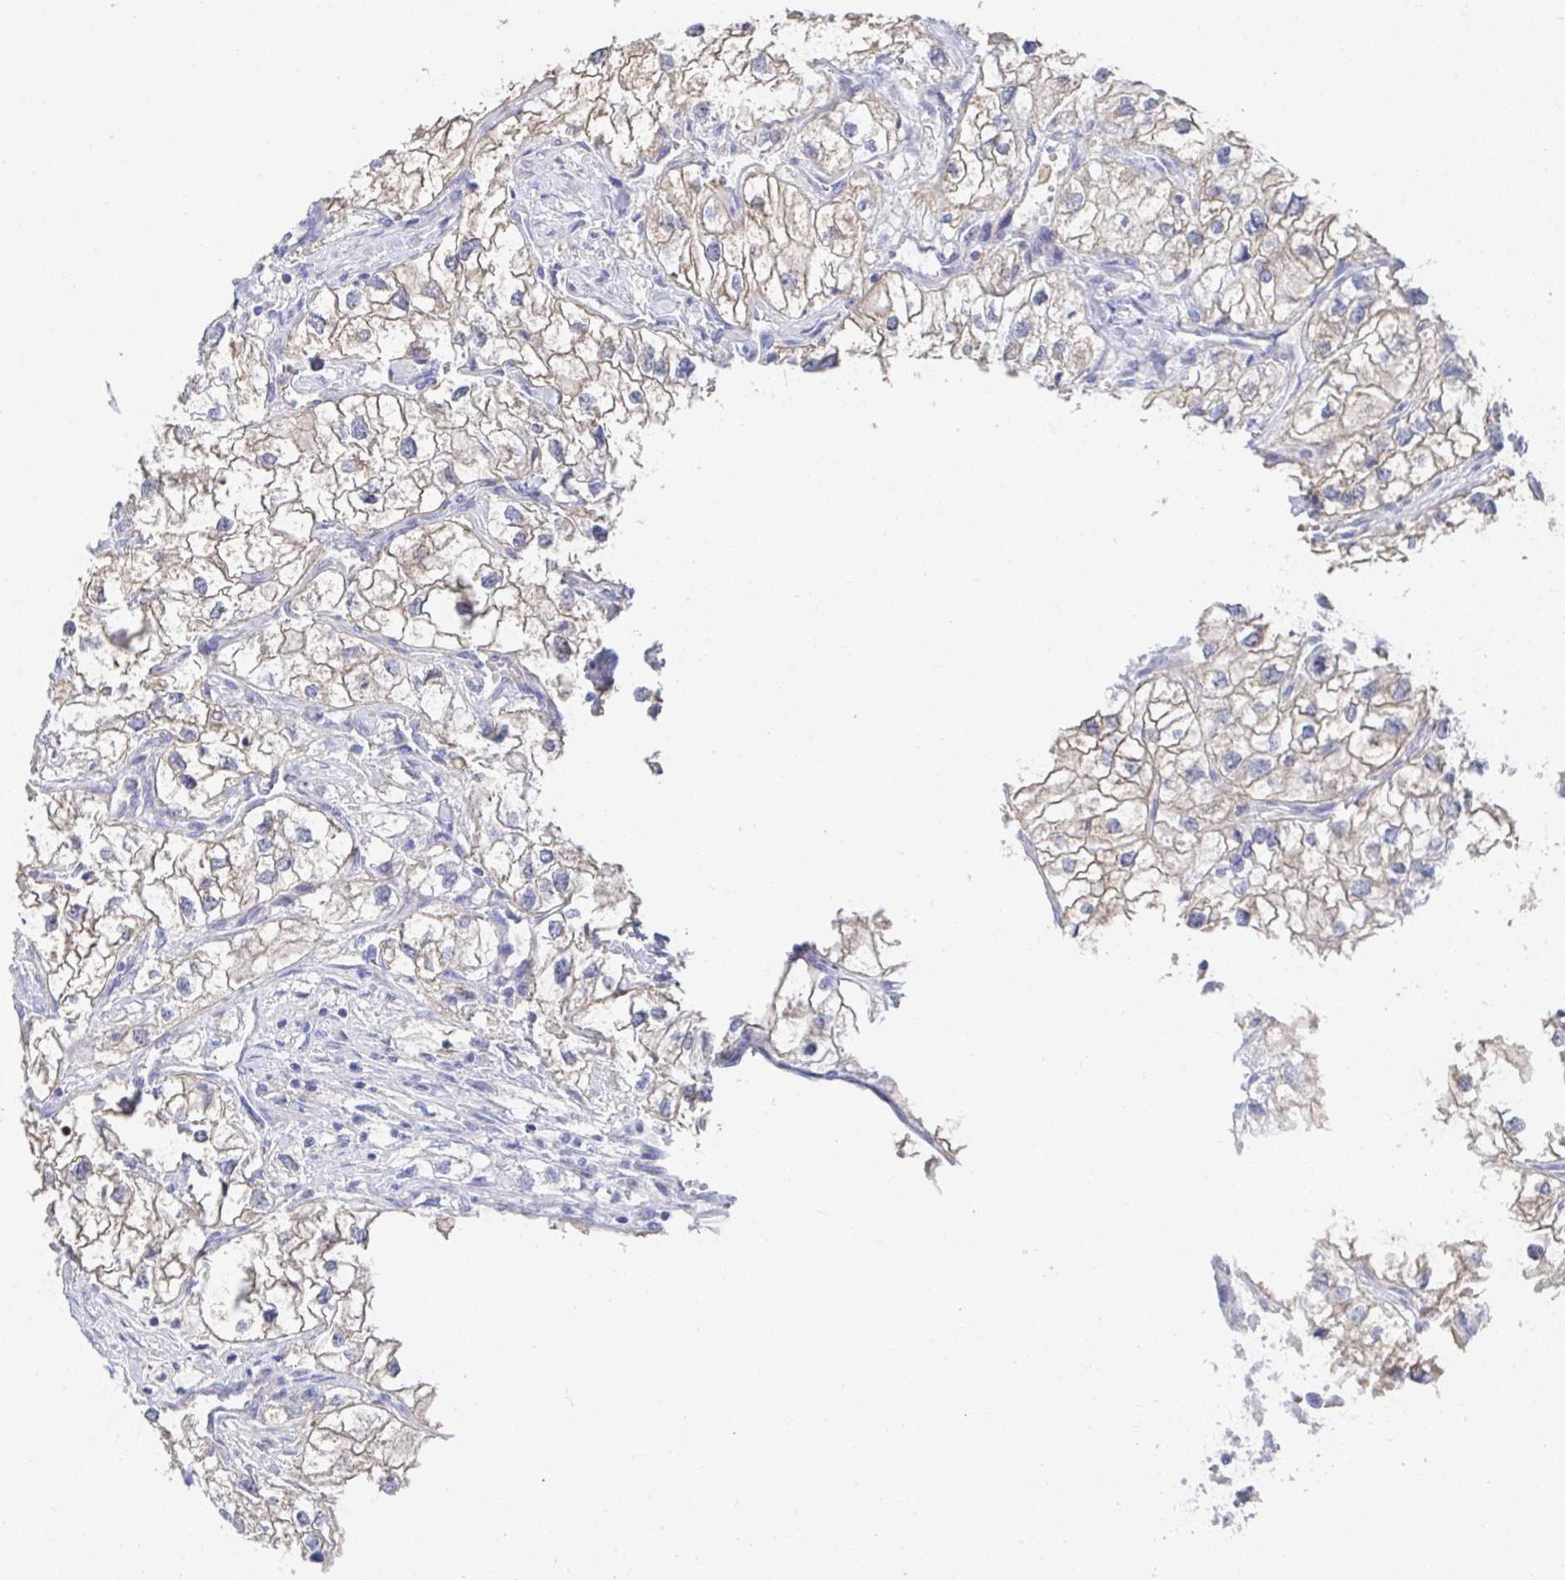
{"staining": {"intensity": "weak", "quantity": "25%-75%", "location": "cytoplasmic/membranous"}, "tissue": "renal cancer", "cell_type": "Tumor cells", "image_type": "cancer", "snomed": [{"axis": "morphology", "description": "Adenocarcinoma, NOS"}, {"axis": "topography", "description": "Kidney"}], "caption": "Protein staining by IHC reveals weak cytoplasmic/membranous expression in about 25%-75% of tumor cells in adenocarcinoma (renal). Ihc stains the protein in brown and the nuclei are stained blue.", "gene": "KCNK5", "patient": {"sex": "male", "age": 59}}